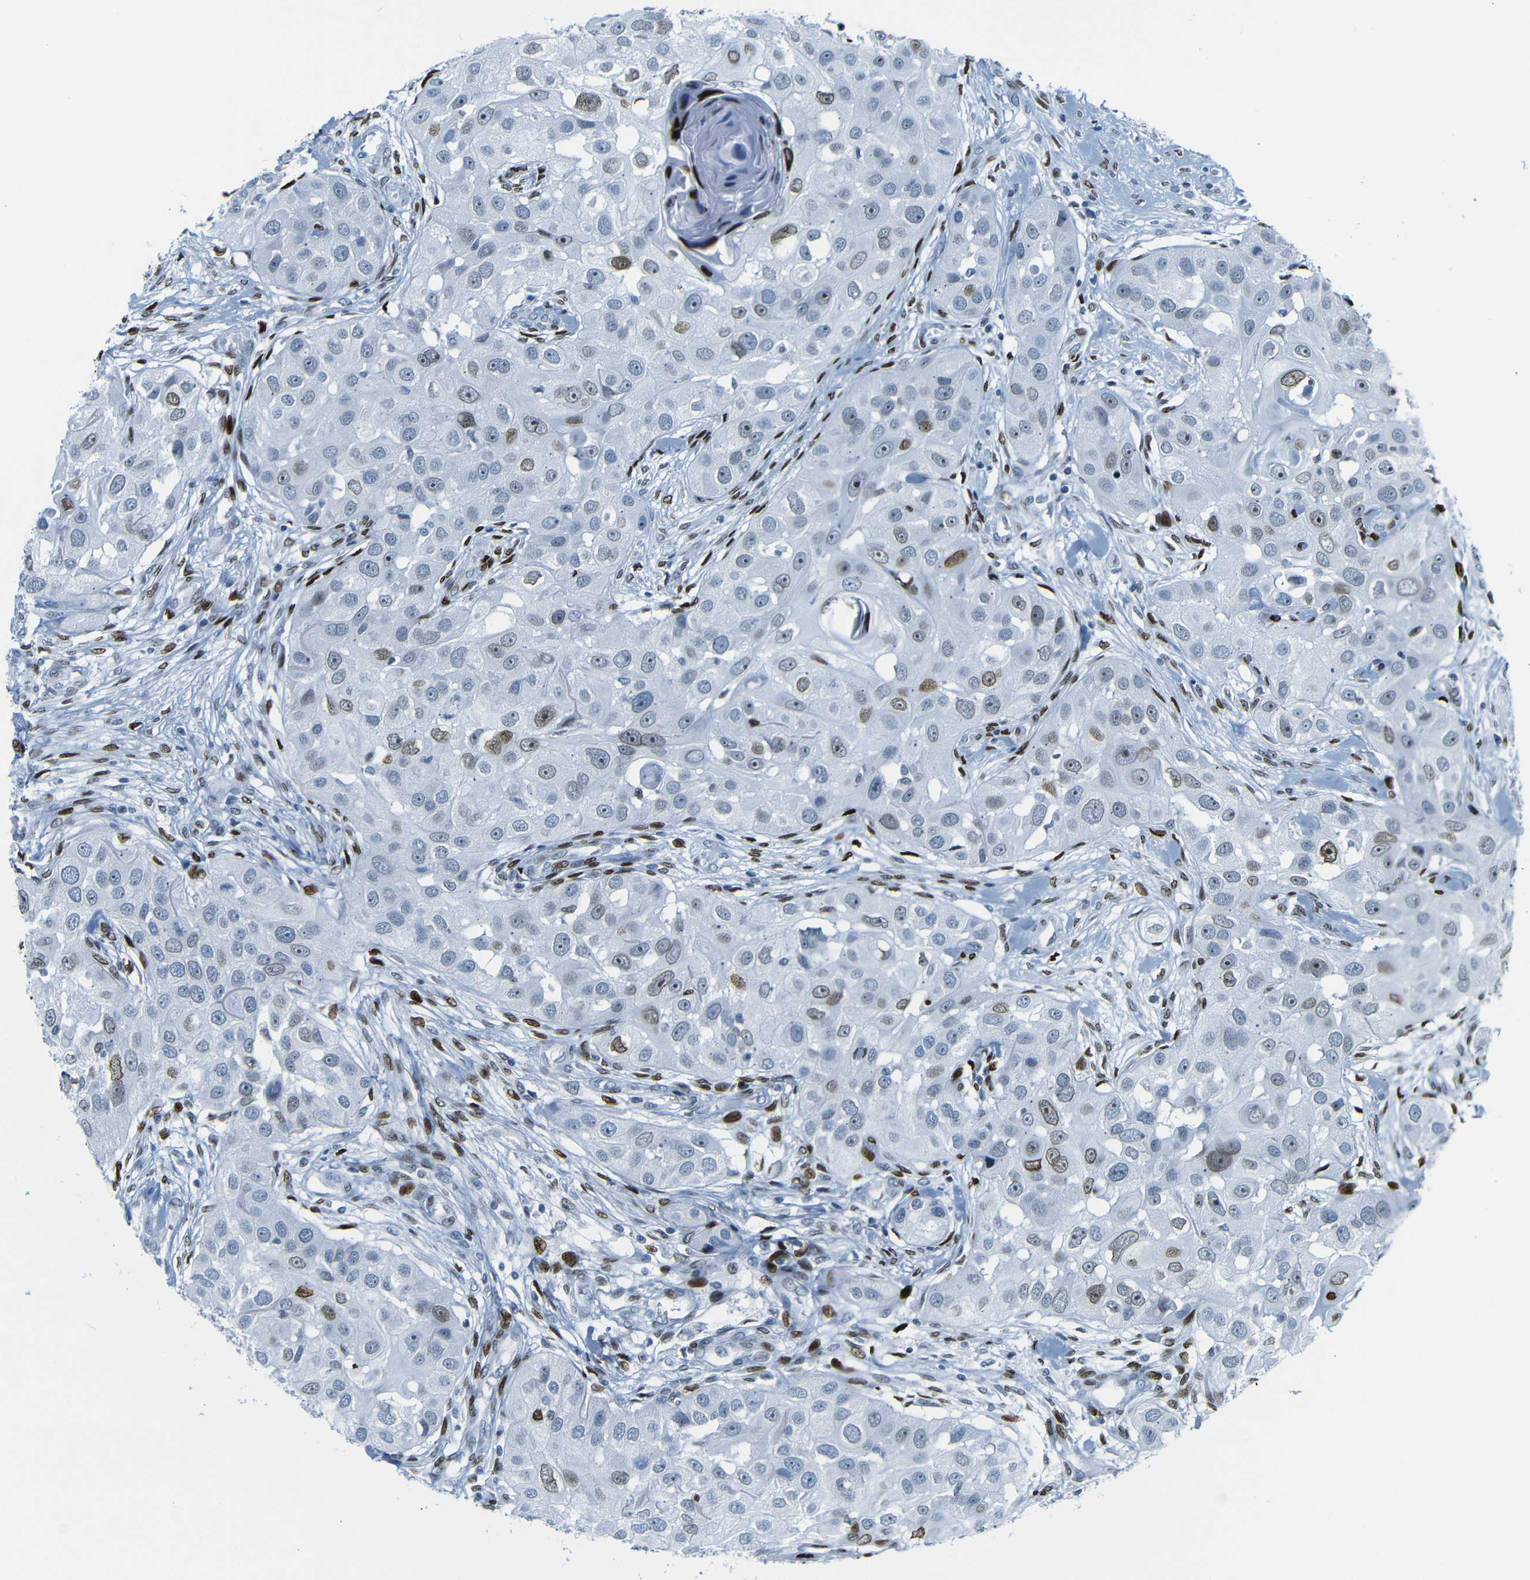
{"staining": {"intensity": "moderate", "quantity": "<25%", "location": "nuclear"}, "tissue": "head and neck cancer", "cell_type": "Tumor cells", "image_type": "cancer", "snomed": [{"axis": "morphology", "description": "Normal tissue, NOS"}, {"axis": "morphology", "description": "Squamous cell carcinoma, NOS"}, {"axis": "topography", "description": "Skeletal muscle"}, {"axis": "topography", "description": "Head-Neck"}], "caption": "Head and neck squamous cell carcinoma stained with a protein marker reveals moderate staining in tumor cells.", "gene": "NPIPB15", "patient": {"sex": "male", "age": 51}}